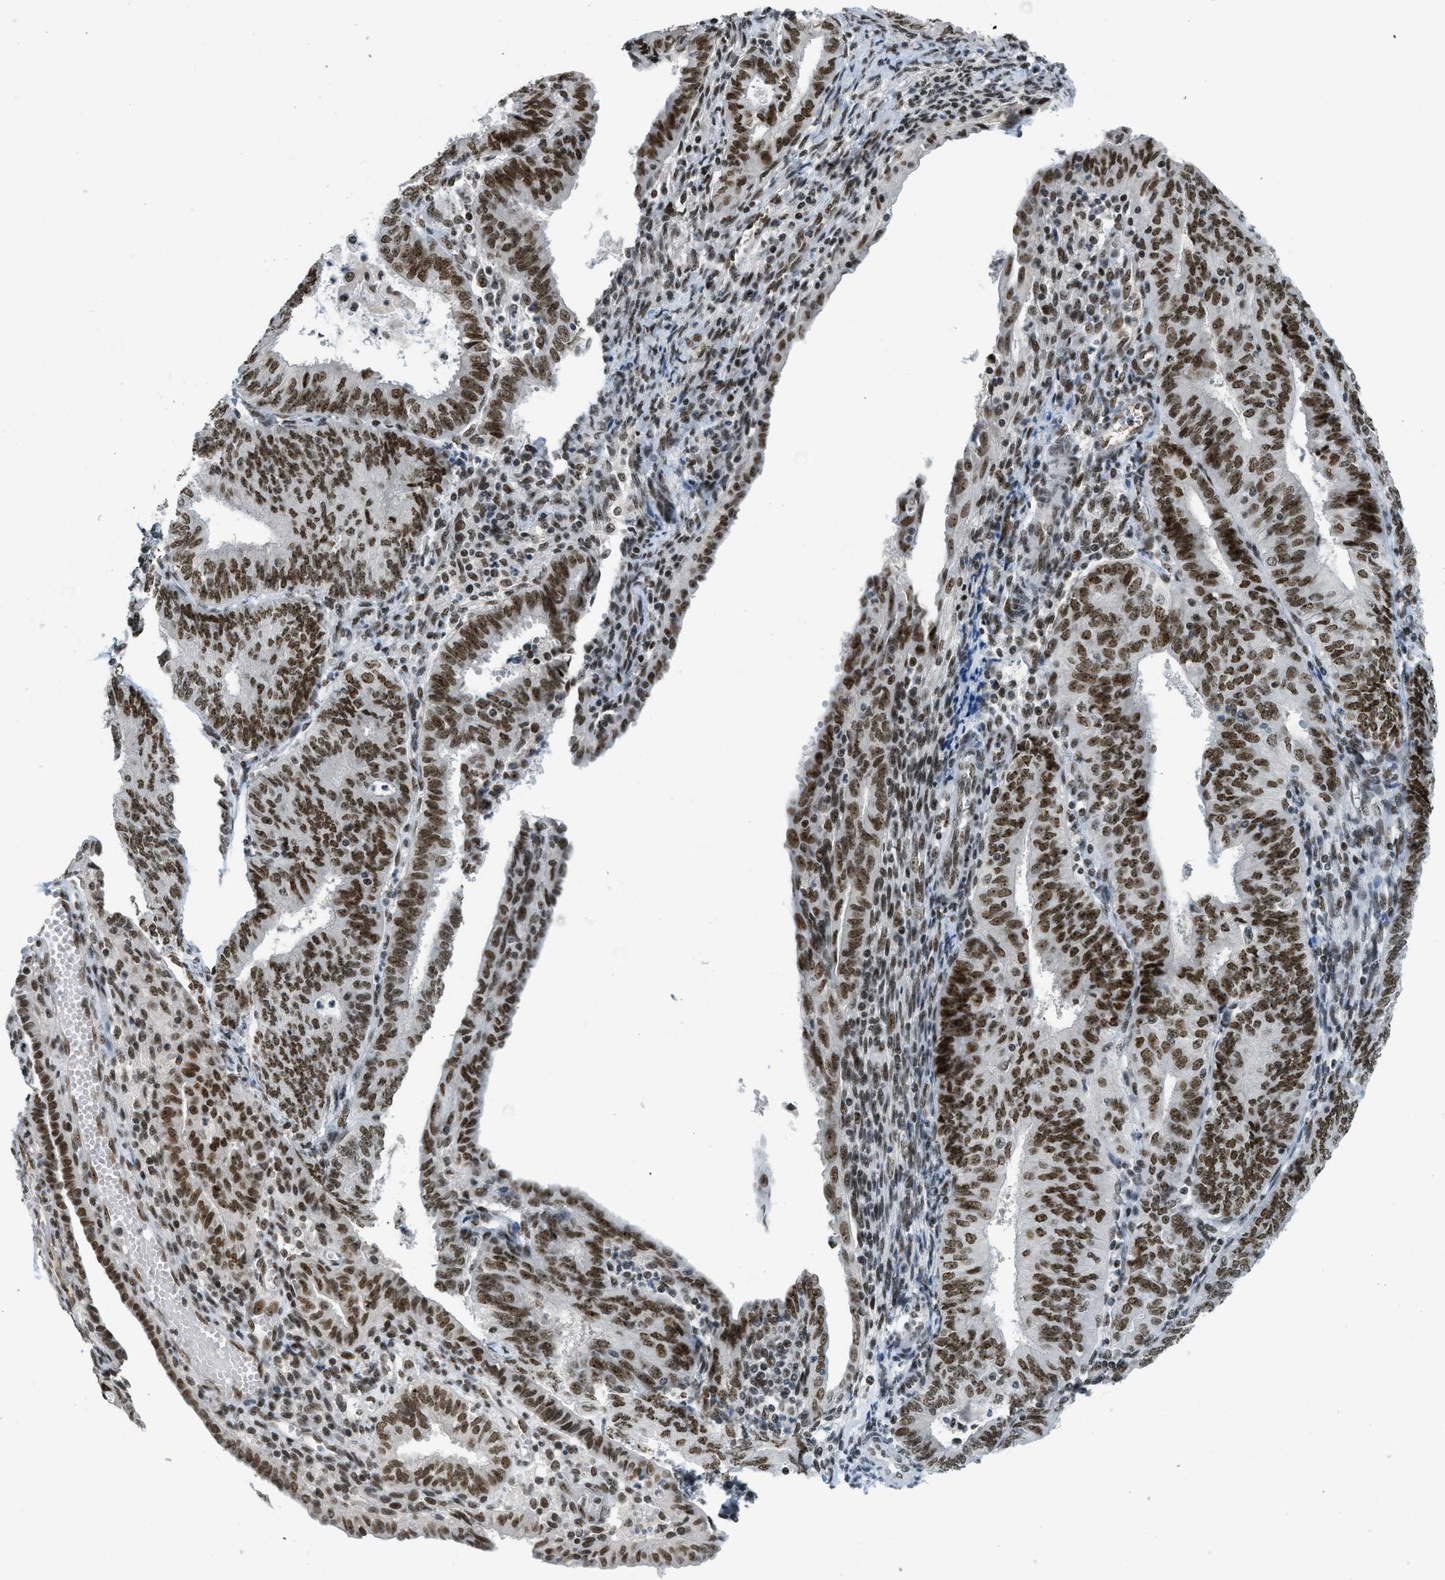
{"staining": {"intensity": "strong", "quantity": ">75%", "location": "nuclear"}, "tissue": "endometrial cancer", "cell_type": "Tumor cells", "image_type": "cancer", "snomed": [{"axis": "morphology", "description": "Adenocarcinoma, NOS"}, {"axis": "topography", "description": "Endometrium"}], "caption": "The micrograph demonstrates staining of adenocarcinoma (endometrial), revealing strong nuclear protein positivity (brown color) within tumor cells.", "gene": "URB1", "patient": {"sex": "female", "age": 58}}